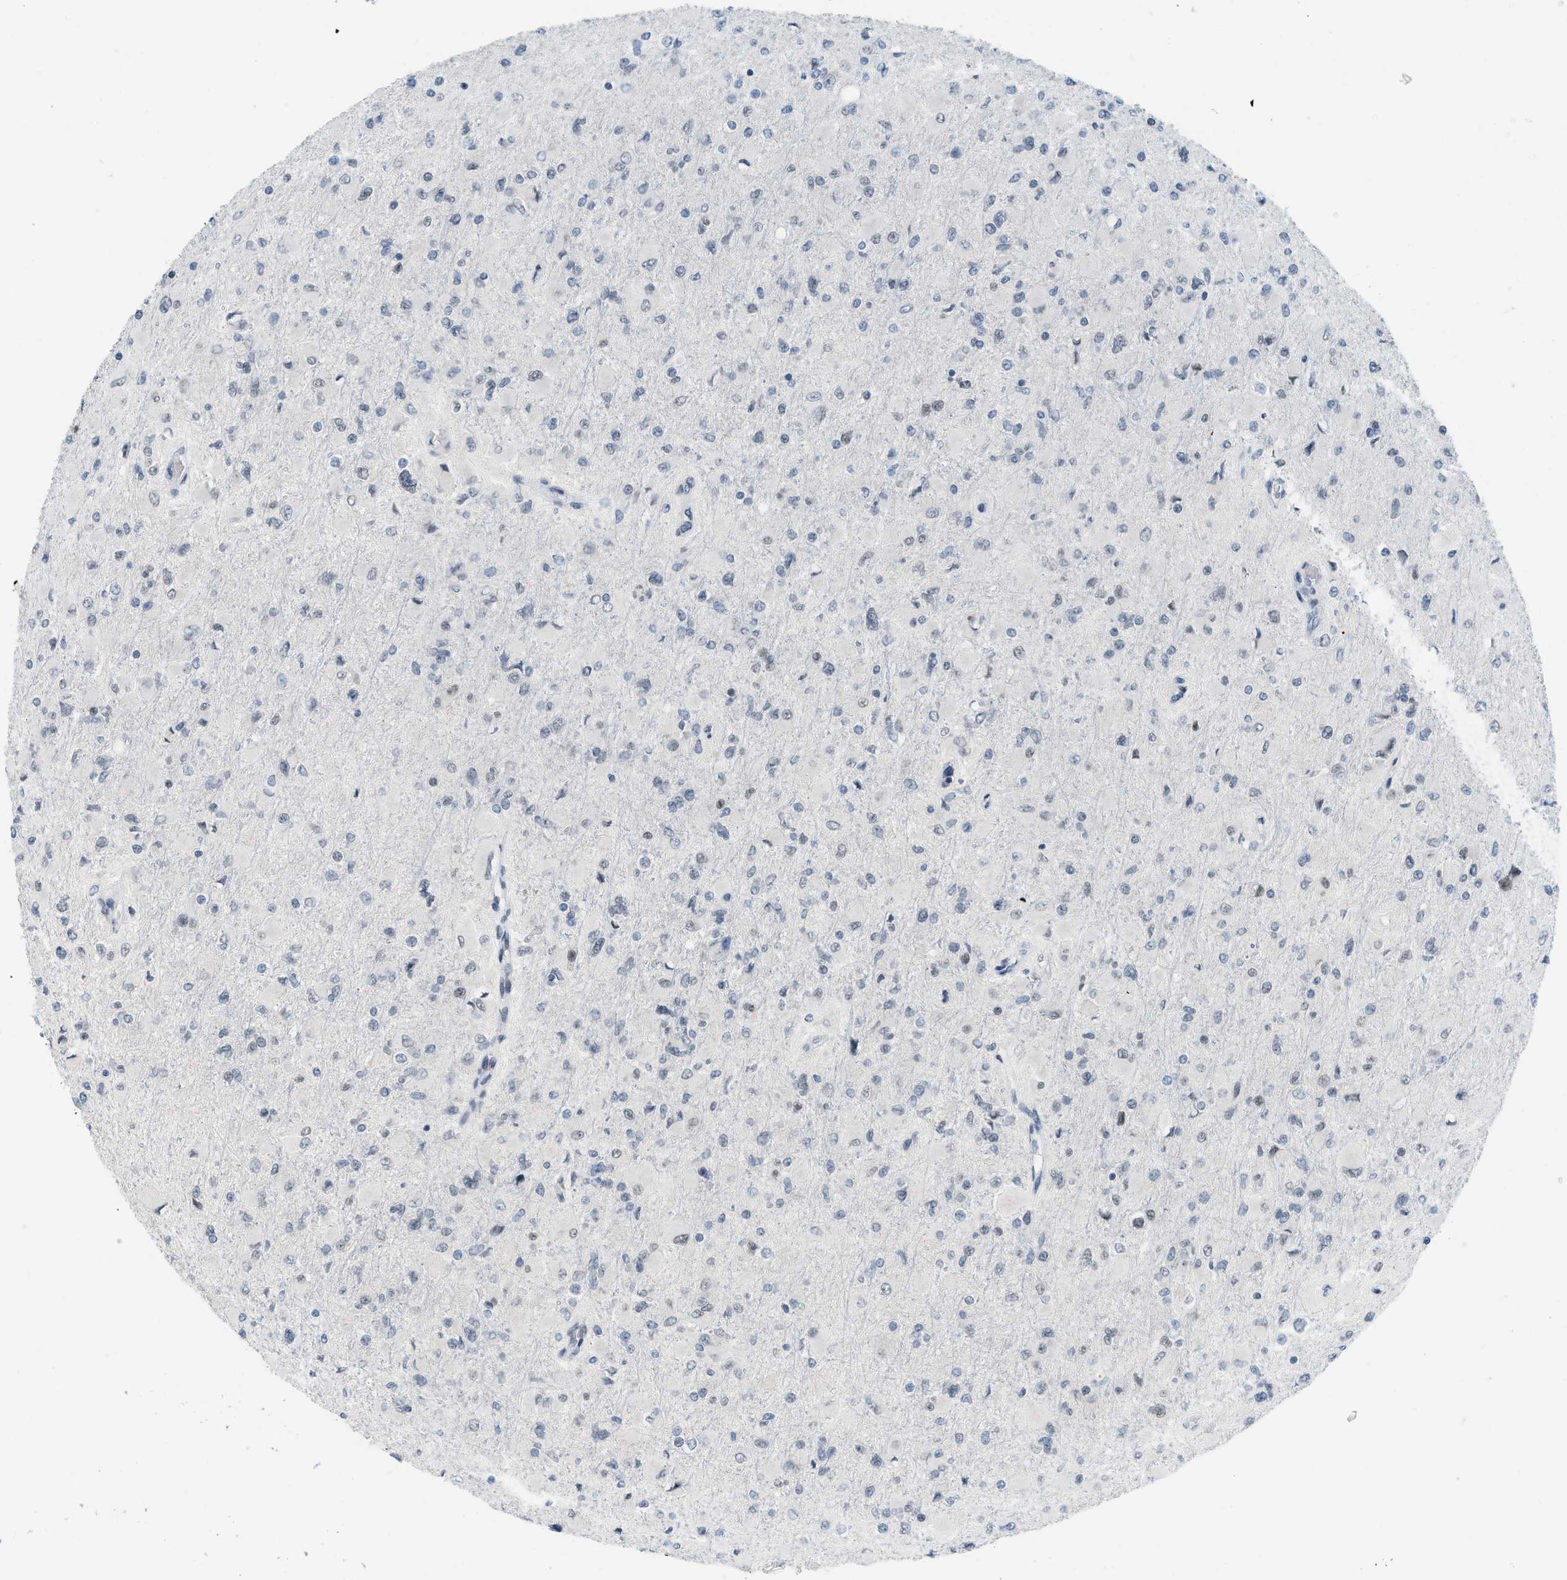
{"staining": {"intensity": "negative", "quantity": "none", "location": "none"}, "tissue": "glioma", "cell_type": "Tumor cells", "image_type": "cancer", "snomed": [{"axis": "morphology", "description": "Glioma, malignant, High grade"}, {"axis": "topography", "description": "Cerebral cortex"}], "caption": "Protein analysis of malignant high-grade glioma shows no significant staining in tumor cells.", "gene": "PBX1", "patient": {"sex": "female", "age": 36}}